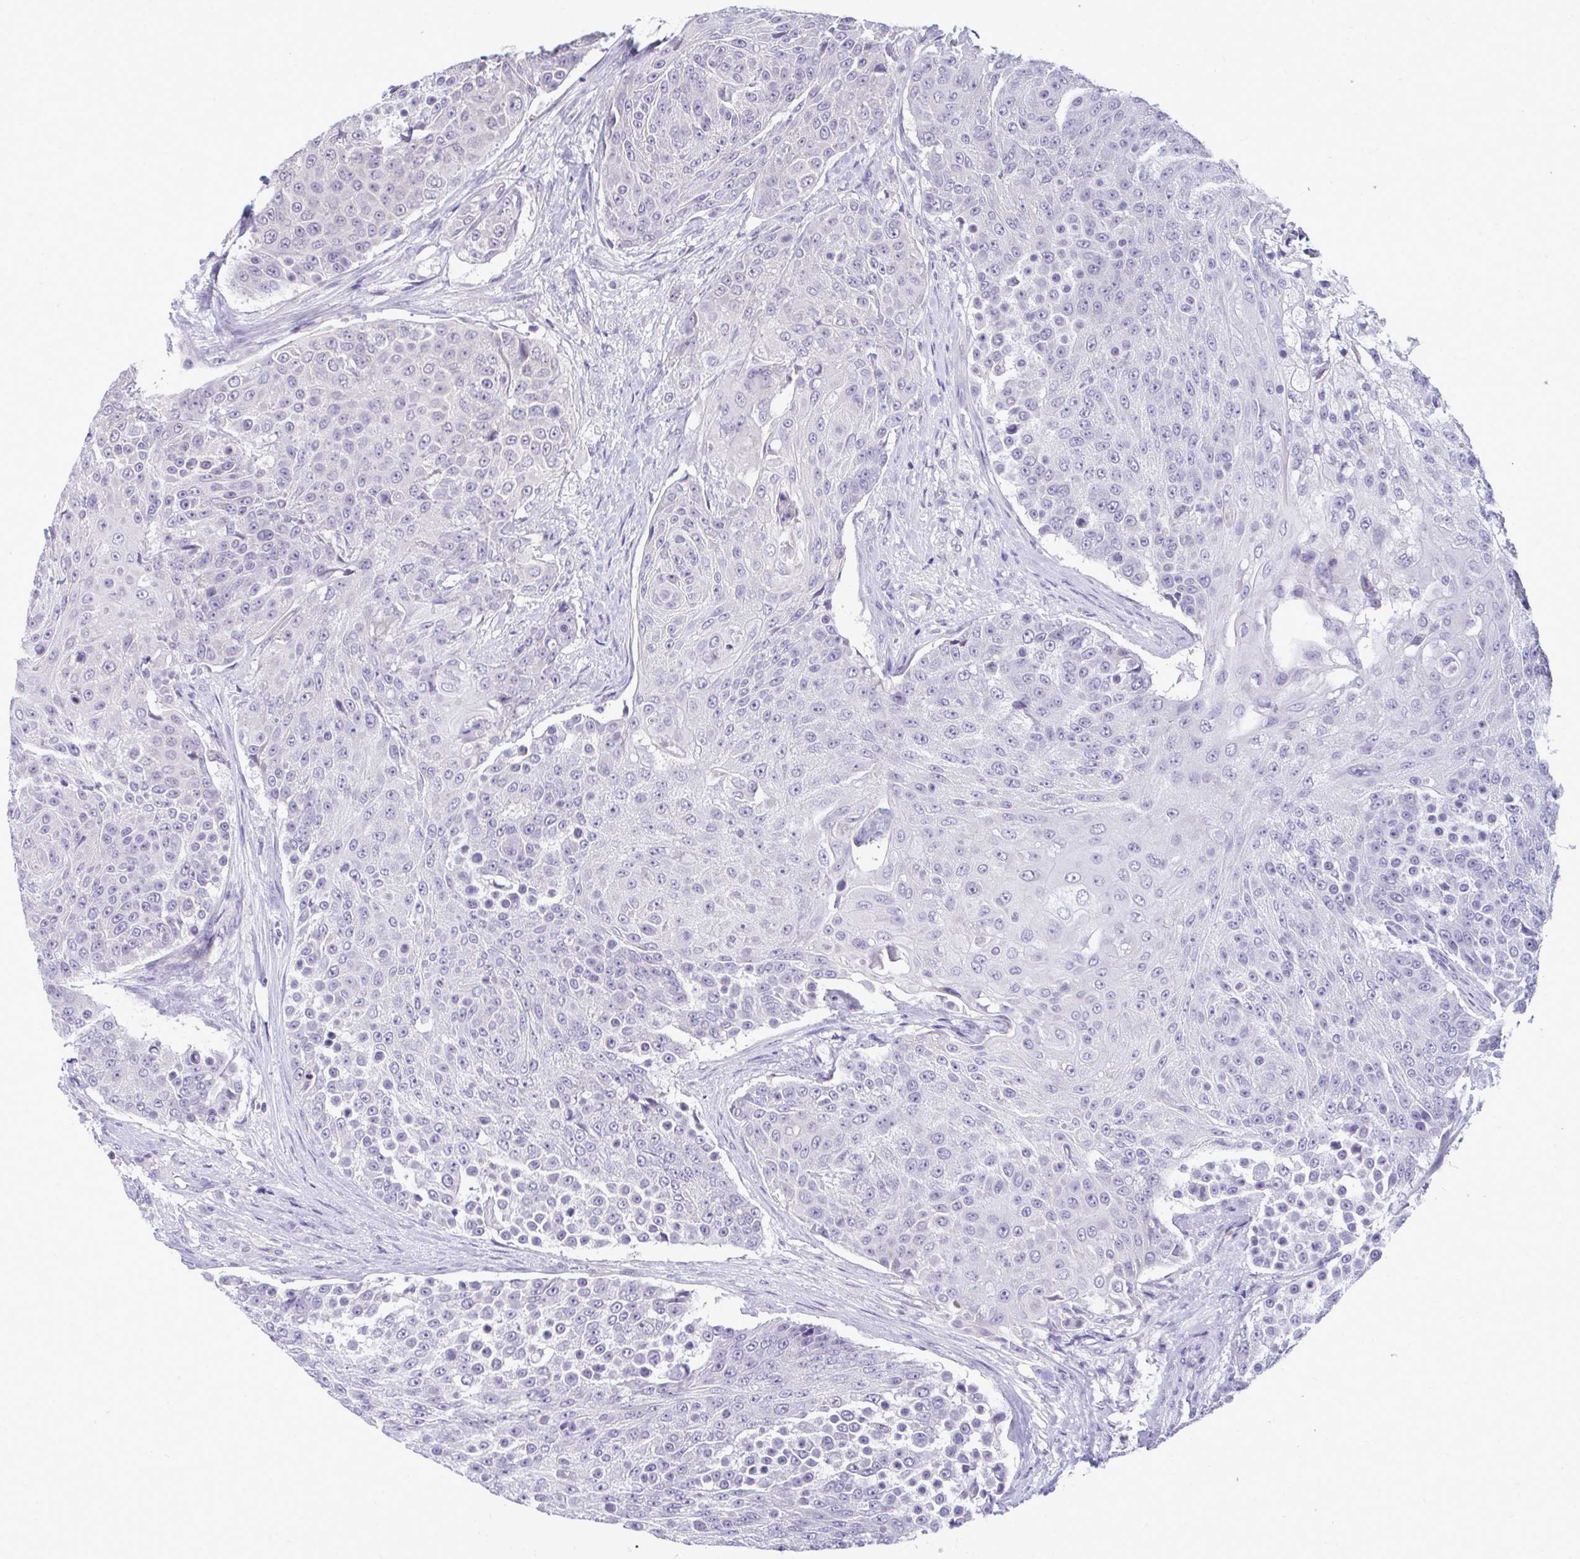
{"staining": {"intensity": "negative", "quantity": "none", "location": "none"}, "tissue": "urothelial cancer", "cell_type": "Tumor cells", "image_type": "cancer", "snomed": [{"axis": "morphology", "description": "Urothelial carcinoma, High grade"}, {"axis": "topography", "description": "Urinary bladder"}], "caption": "Tumor cells show no significant protein positivity in urothelial carcinoma (high-grade).", "gene": "PIGK", "patient": {"sex": "female", "age": 63}}